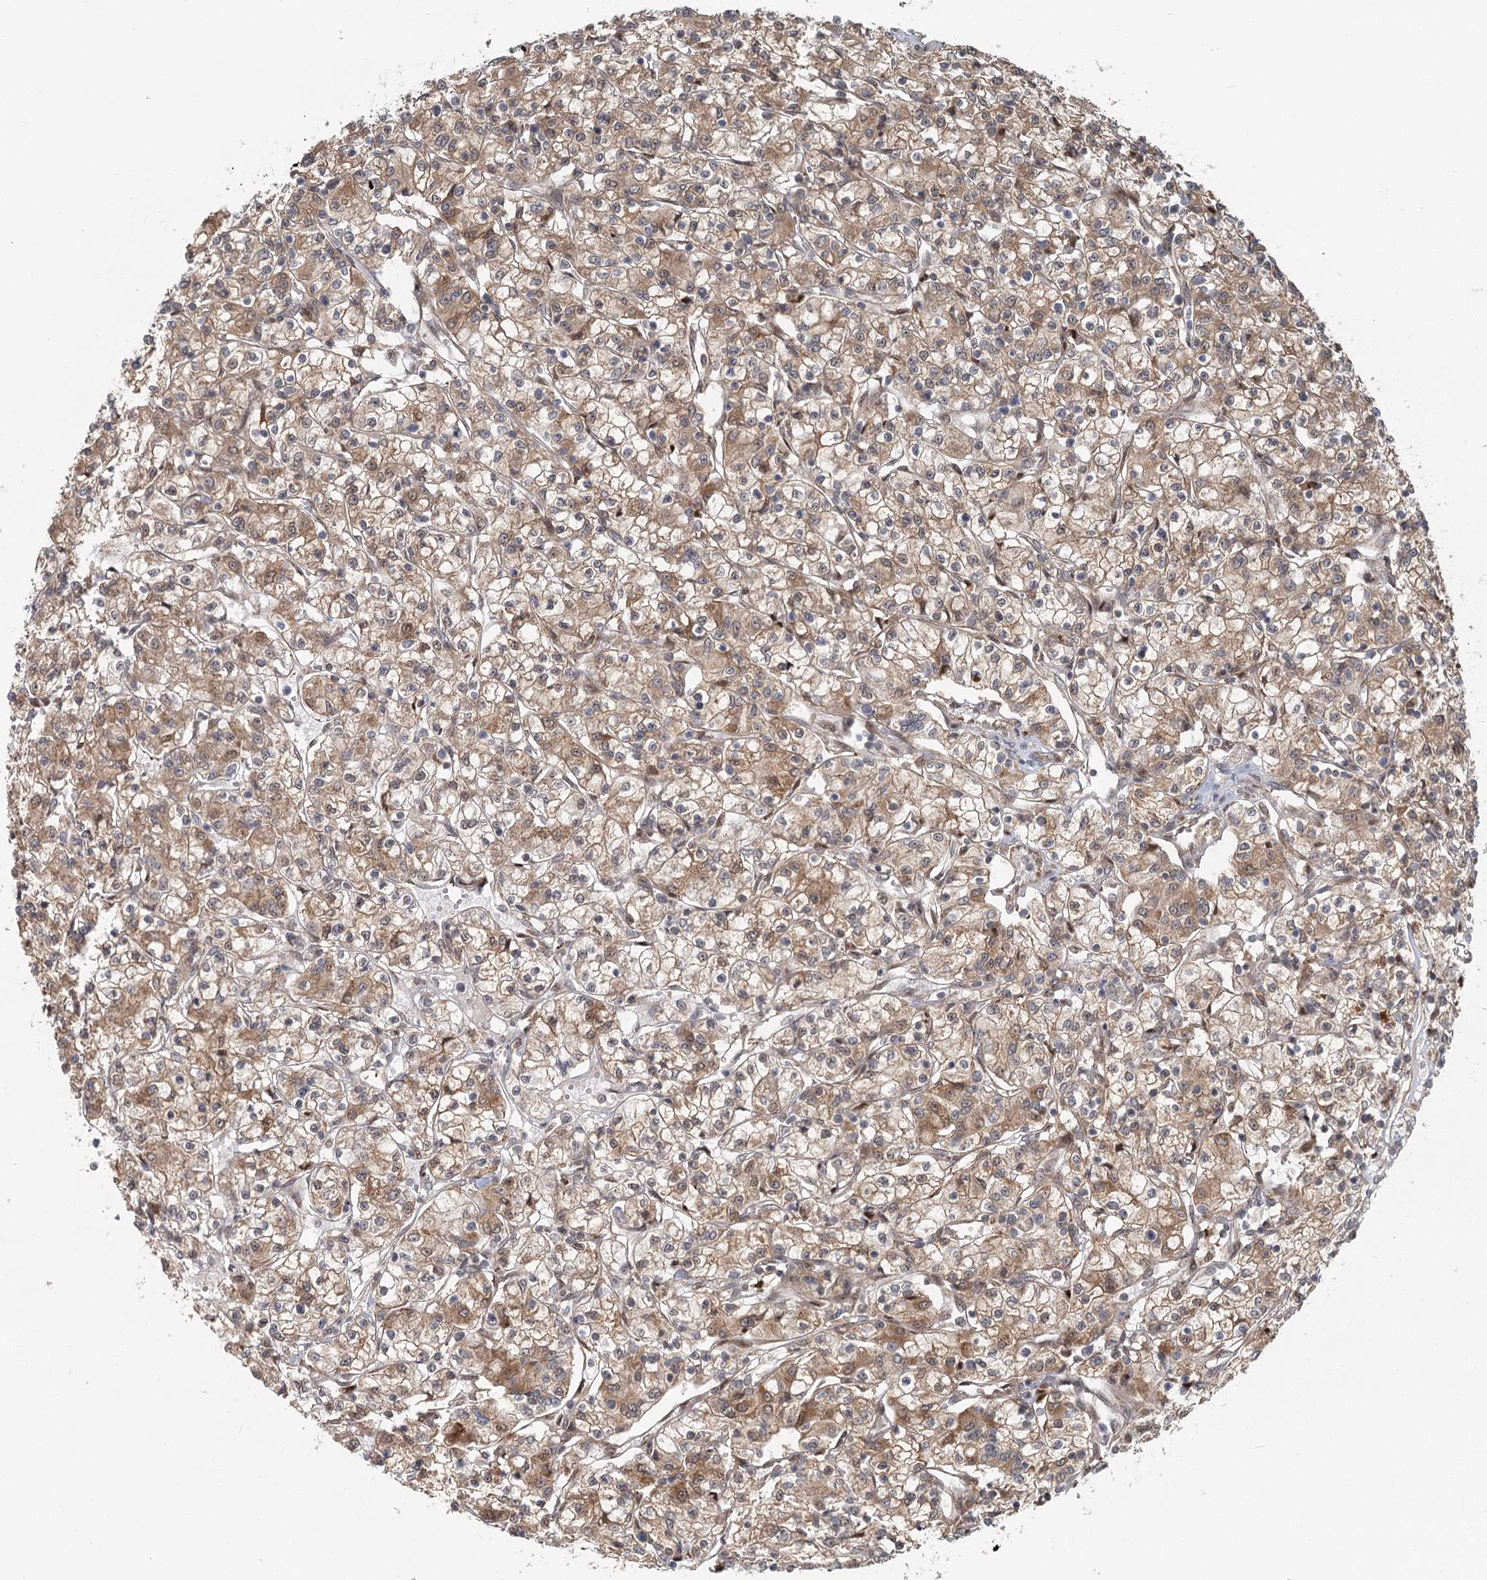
{"staining": {"intensity": "moderate", "quantity": "25%-75%", "location": "cytoplasmic/membranous"}, "tissue": "renal cancer", "cell_type": "Tumor cells", "image_type": "cancer", "snomed": [{"axis": "morphology", "description": "Adenocarcinoma, NOS"}, {"axis": "topography", "description": "Kidney"}], "caption": "Tumor cells reveal medium levels of moderate cytoplasmic/membranous staining in approximately 25%-75% of cells in human adenocarcinoma (renal).", "gene": "THNSL1", "patient": {"sex": "female", "age": 59}}